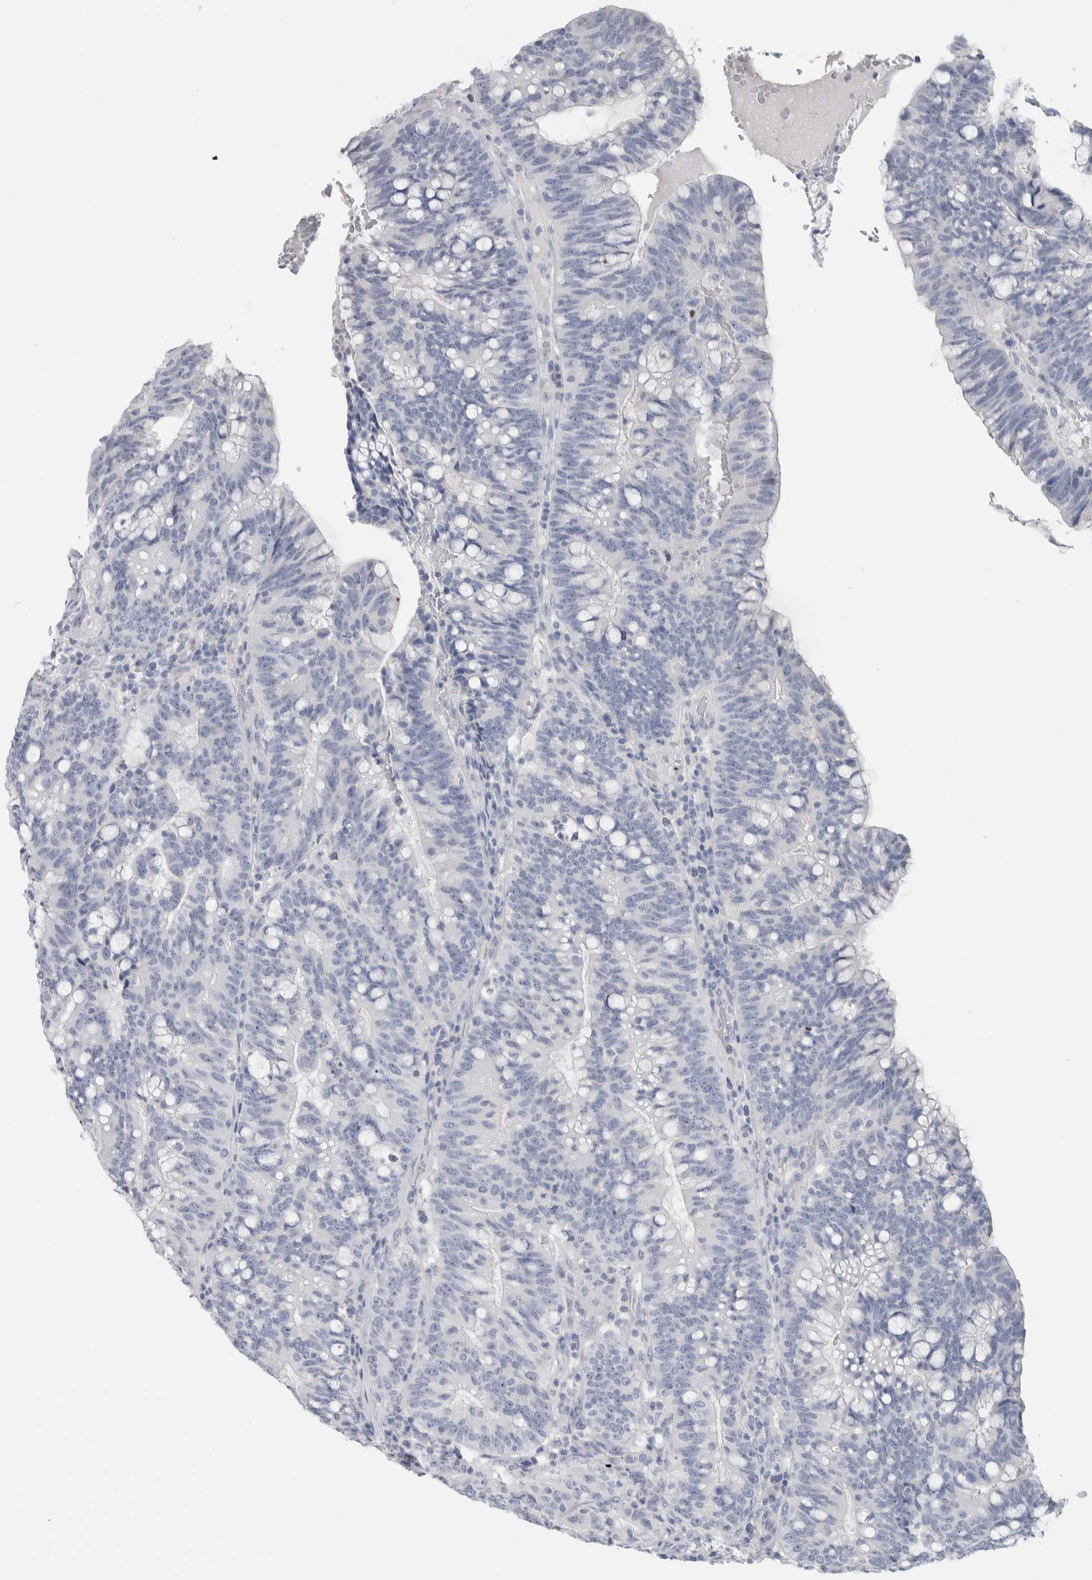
{"staining": {"intensity": "negative", "quantity": "none", "location": "none"}, "tissue": "colorectal cancer", "cell_type": "Tumor cells", "image_type": "cancer", "snomed": [{"axis": "morphology", "description": "Adenocarcinoma, NOS"}, {"axis": "topography", "description": "Colon"}], "caption": "Tumor cells show no significant expression in colorectal cancer (adenocarcinoma). The staining is performed using DAB brown chromogen with nuclei counter-stained in using hematoxylin.", "gene": "SLC6A1", "patient": {"sex": "female", "age": 66}}